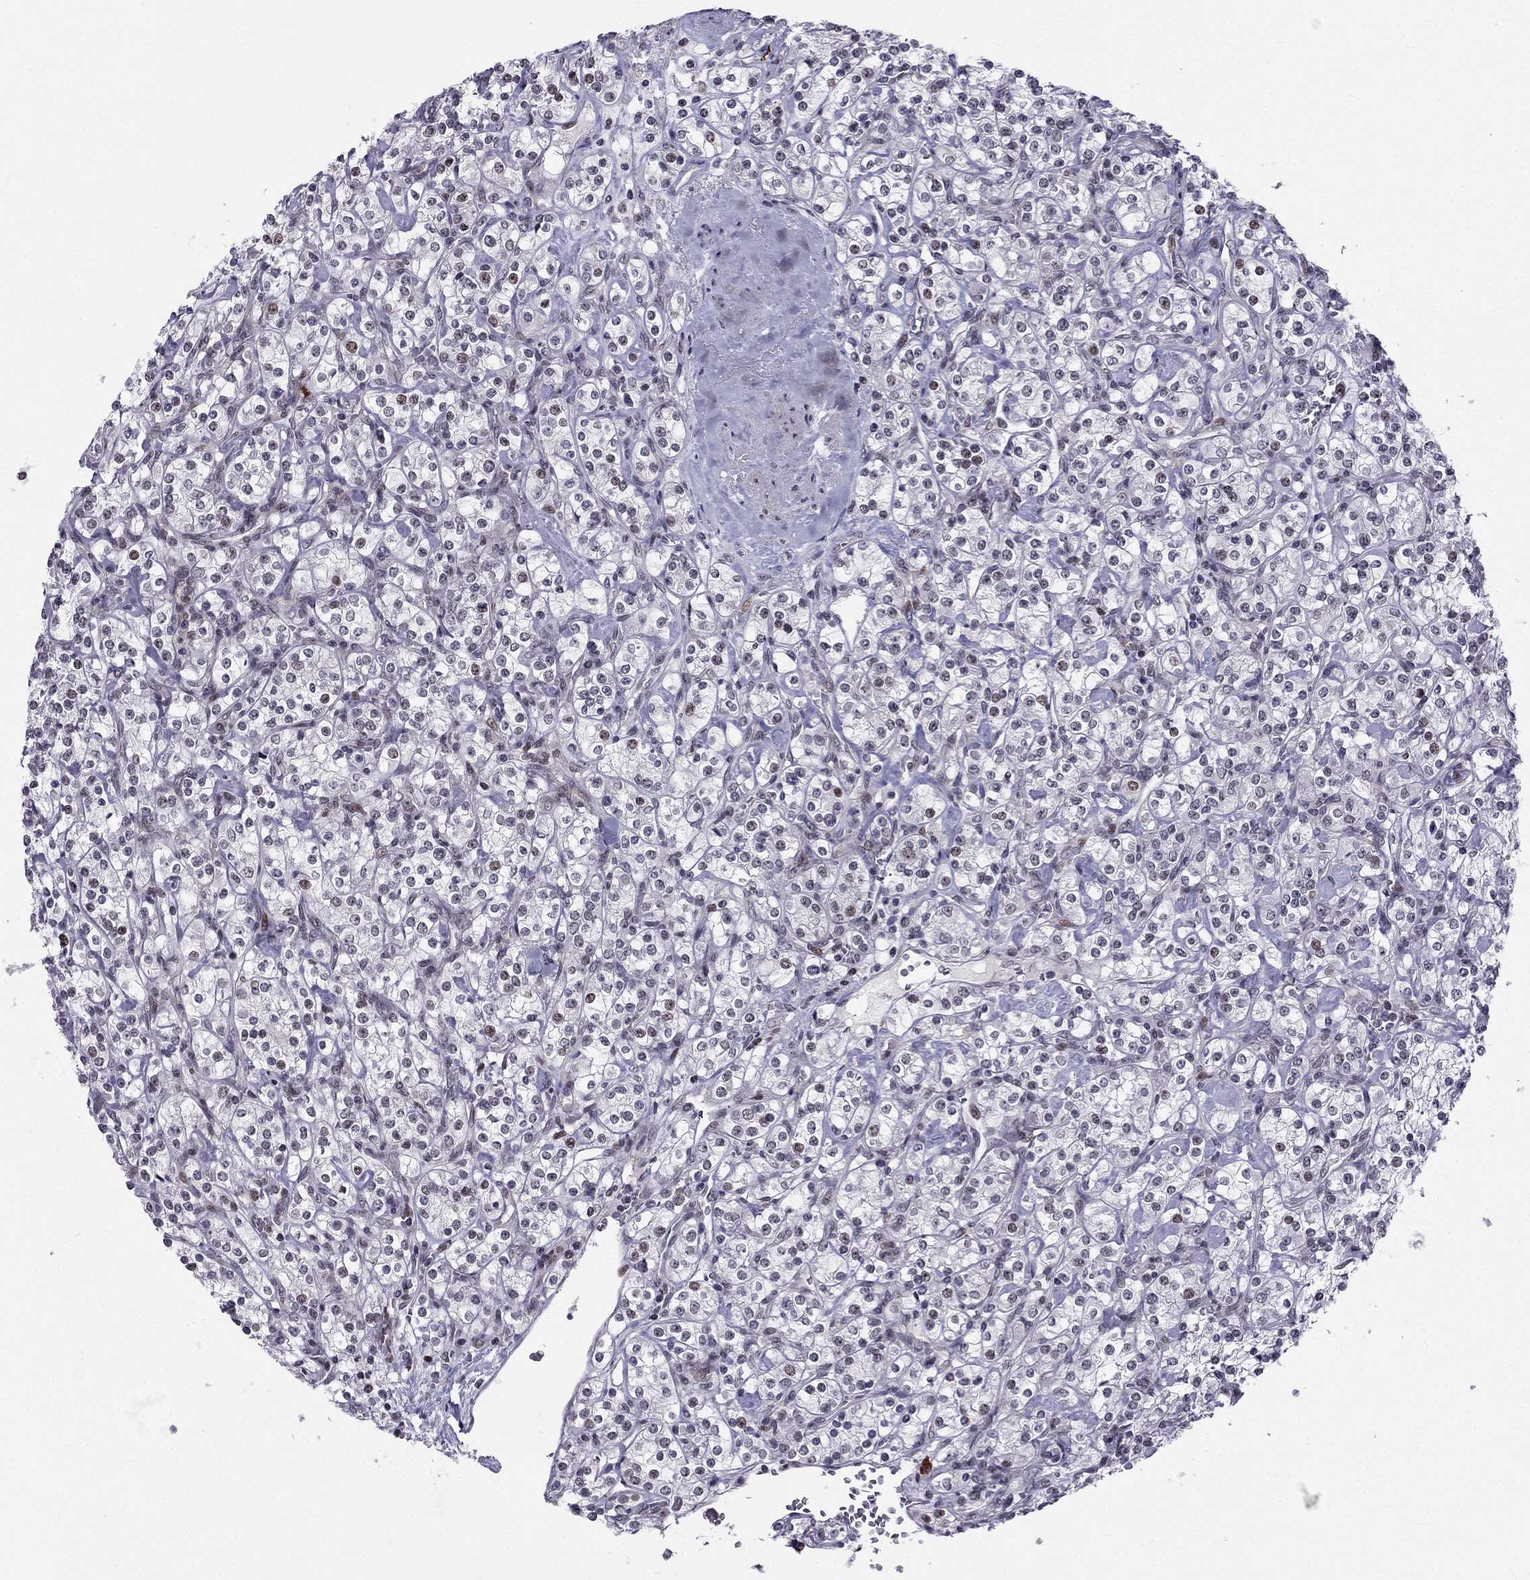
{"staining": {"intensity": "weak", "quantity": "<25%", "location": "nuclear"}, "tissue": "renal cancer", "cell_type": "Tumor cells", "image_type": "cancer", "snomed": [{"axis": "morphology", "description": "Adenocarcinoma, NOS"}, {"axis": "topography", "description": "Kidney"}], "caption": "Immunohistochemistry (IHC) of human adenocarcinoma (renal) displays no expression in tumor cells. (Immunohistochemistry, brightfield microscopy, high magnification).", "gene": "RPRD2", "patient": {"sex": "male", "age": 77}}